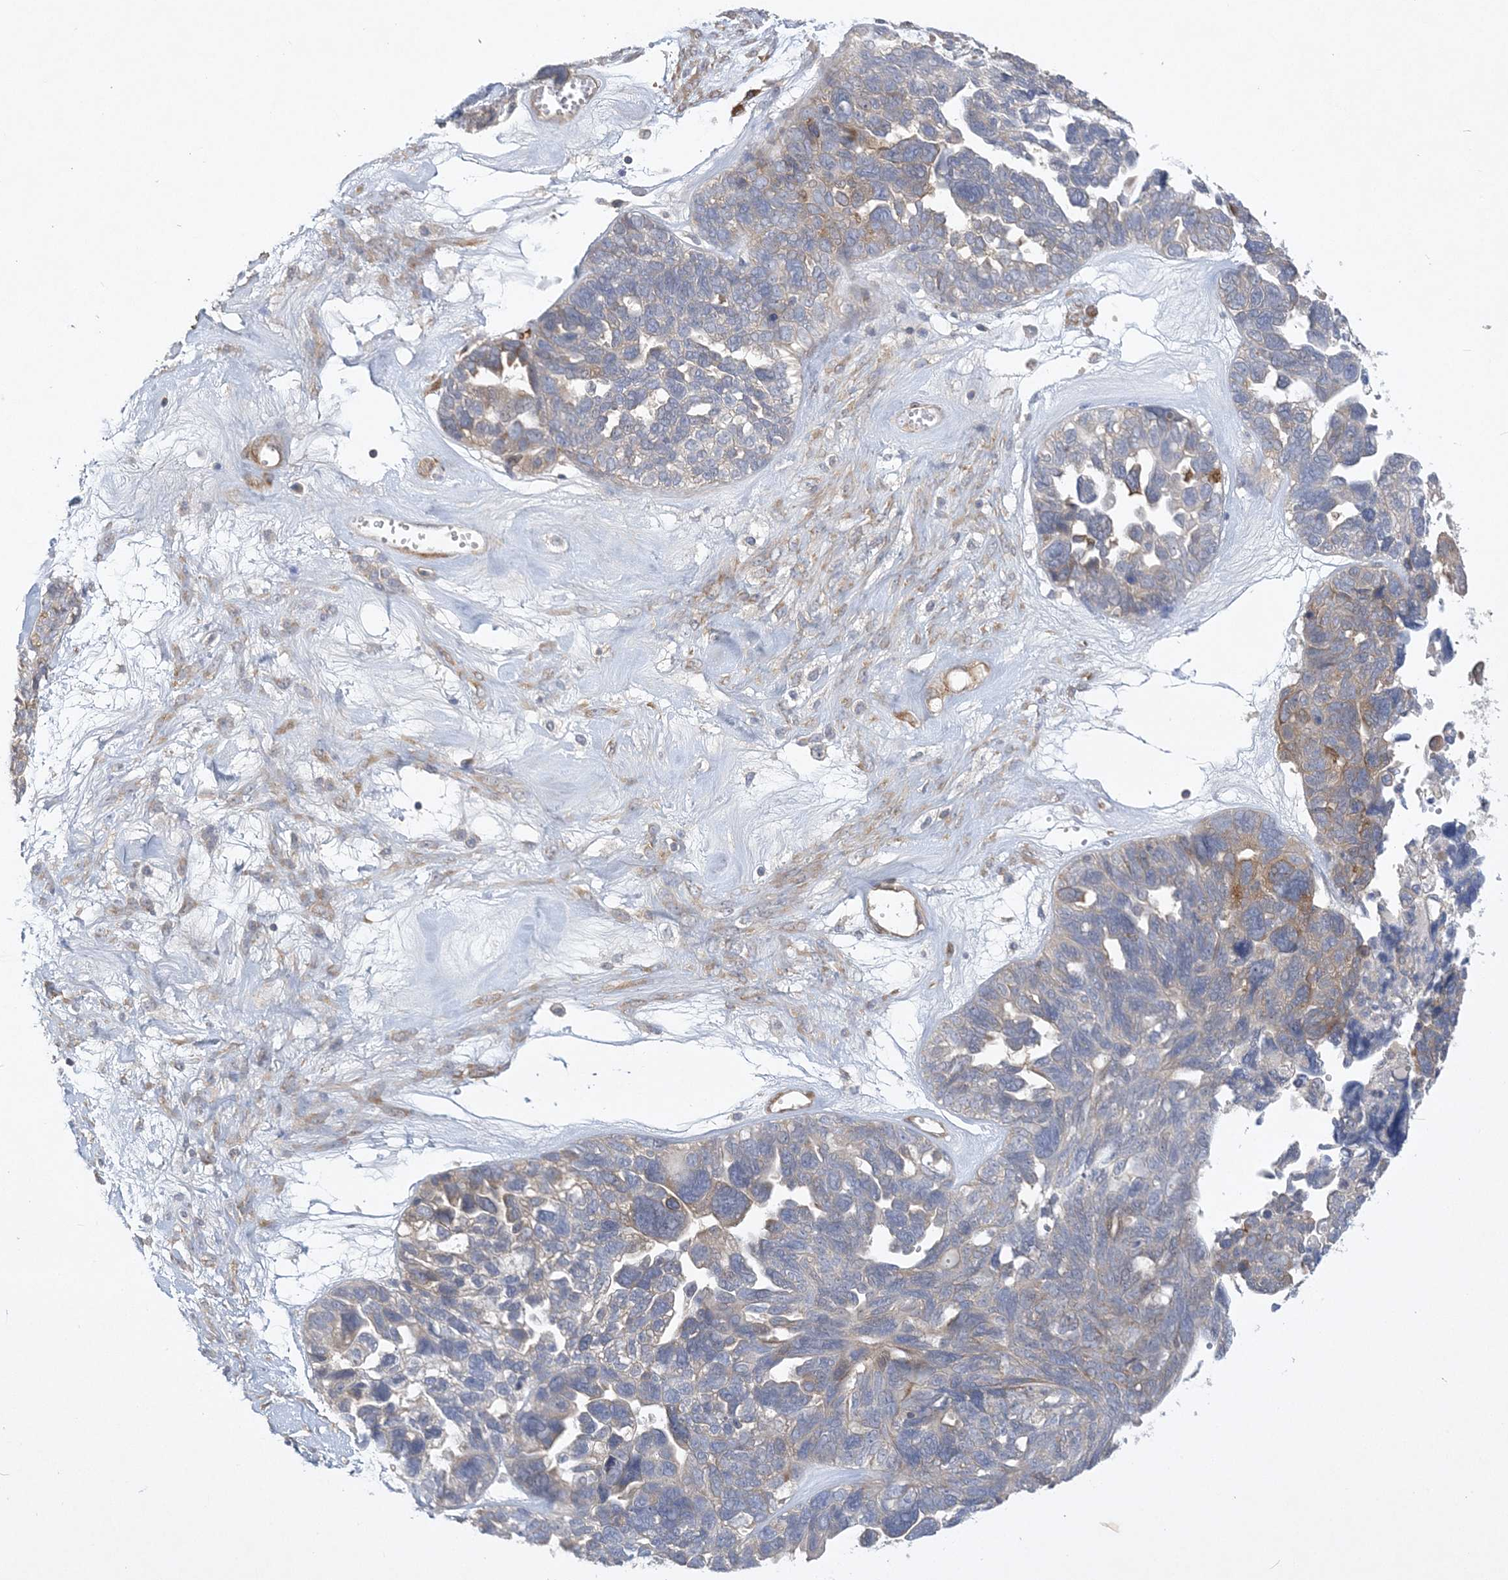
{"staining": {"intensity": "weak", "quantity": "25%-75%", "location": "cytoplasmic/membranous"}, "tissue": "ovarian cancer", "cell_type": "Tumor cells", "image_type": "cancer", "snomed": [{"axis": "morphology", "description": "Cystadenocarcinoma, serous, NOS"}, {"axis": "topography", "description": "Ovary"}], "caption": "Ovarian cancer (serous cystadenocarcinoma) stained with a protein marker shows weak staining in tumor cells.", "gene": "MAP4K5", "patient": {"sex": "female", "age": 79}}